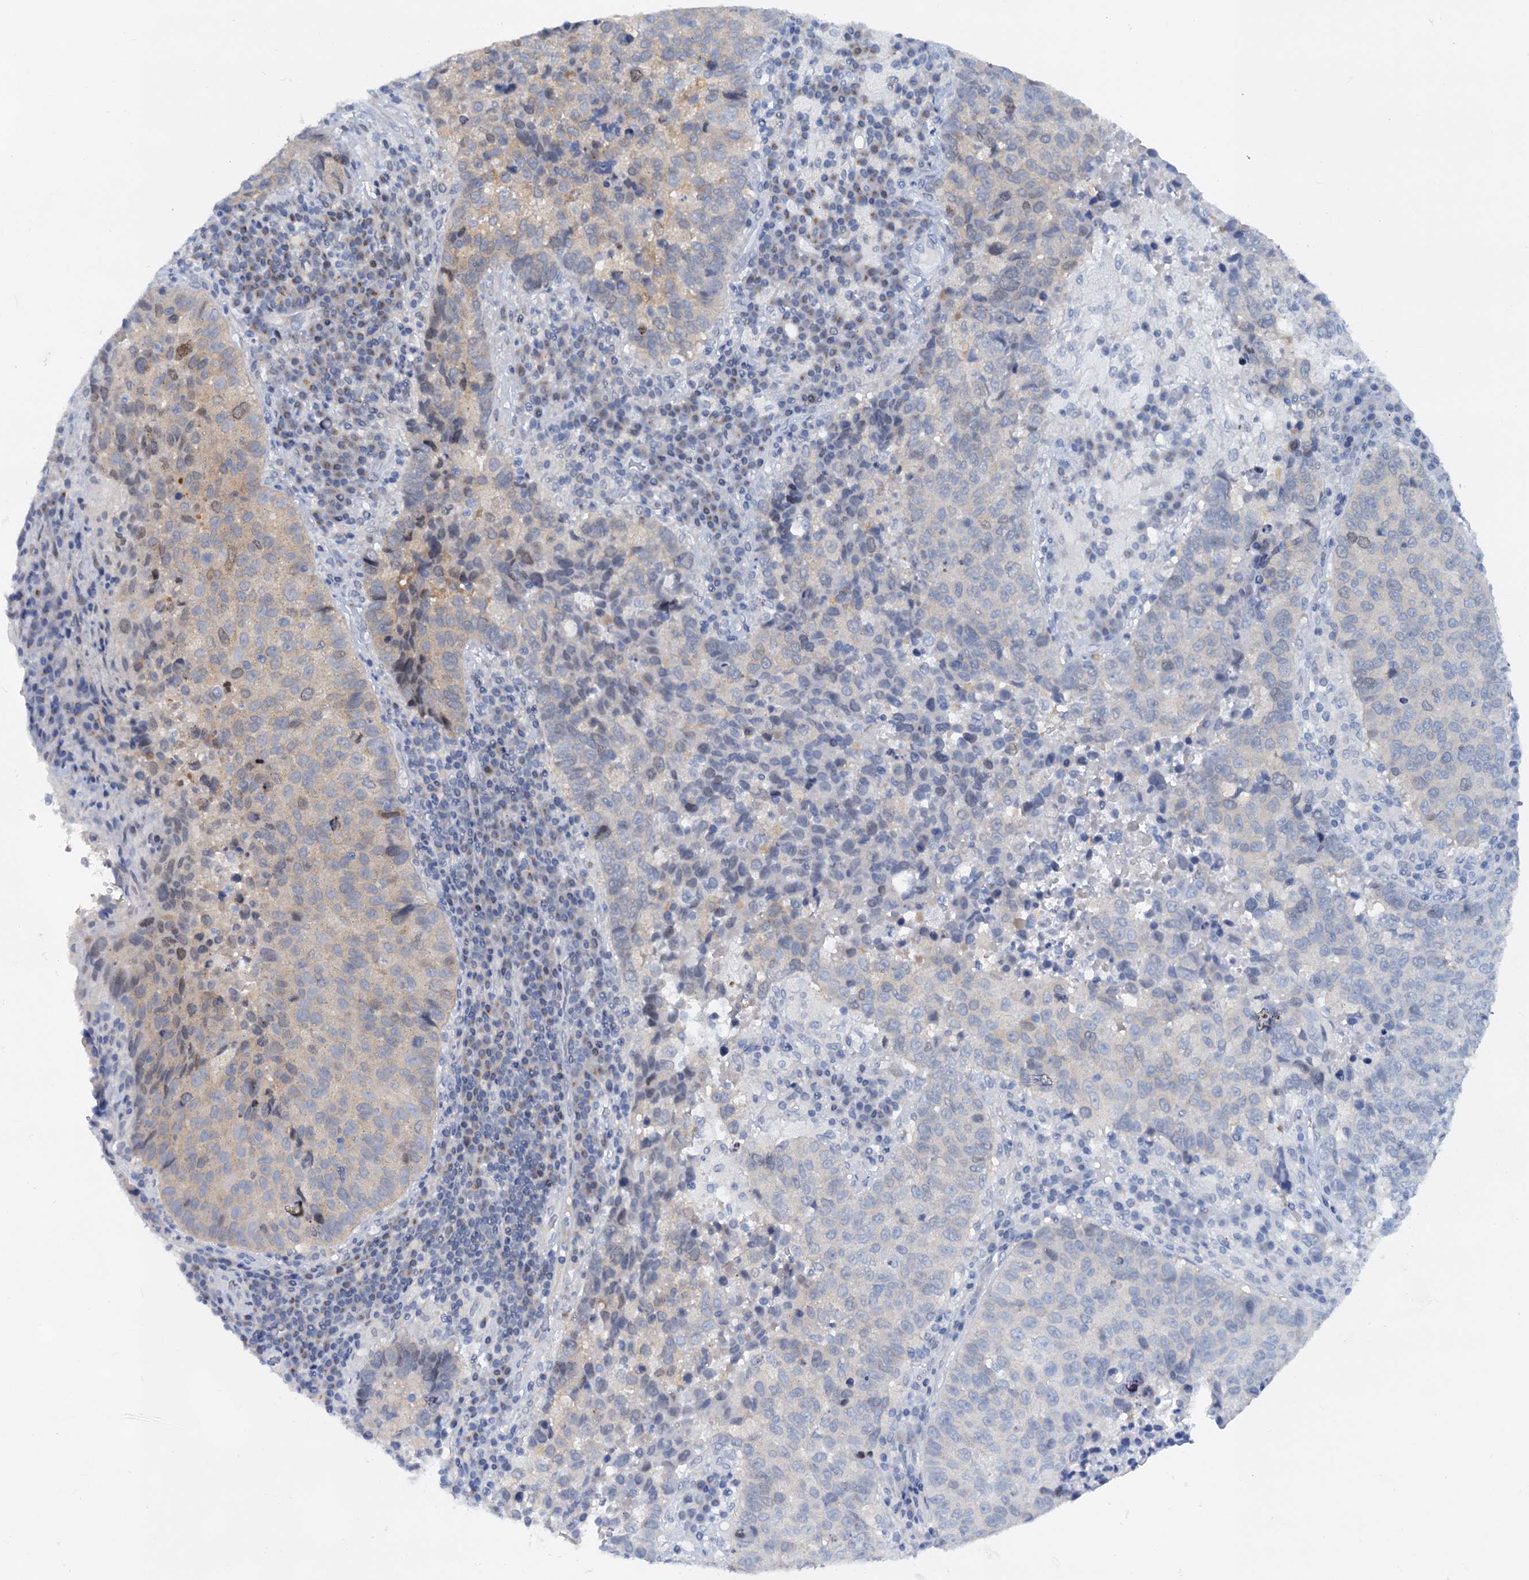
{"staining": {"intensity": "weak", "quantity": "<25%", "location": "nuclear"}, "tissue": "lung cancer", "cell_type": "Tumor cells", "image_type": "cancer", "snomed": [{"axis": "morphology", "description": "Squamous cell carcinoma, NOS"}, {"axis": "topography", "description": "Lung"}], "caption": "An immunohistochemistry (IHC) photomicrograph of squamous cell carcinoma (lung) is shown. There is no staining in tumor cells of squamous cell carcinoma (lung).", "gene": "PTGES3", "patient": {"sex": "male", "age": 73}}